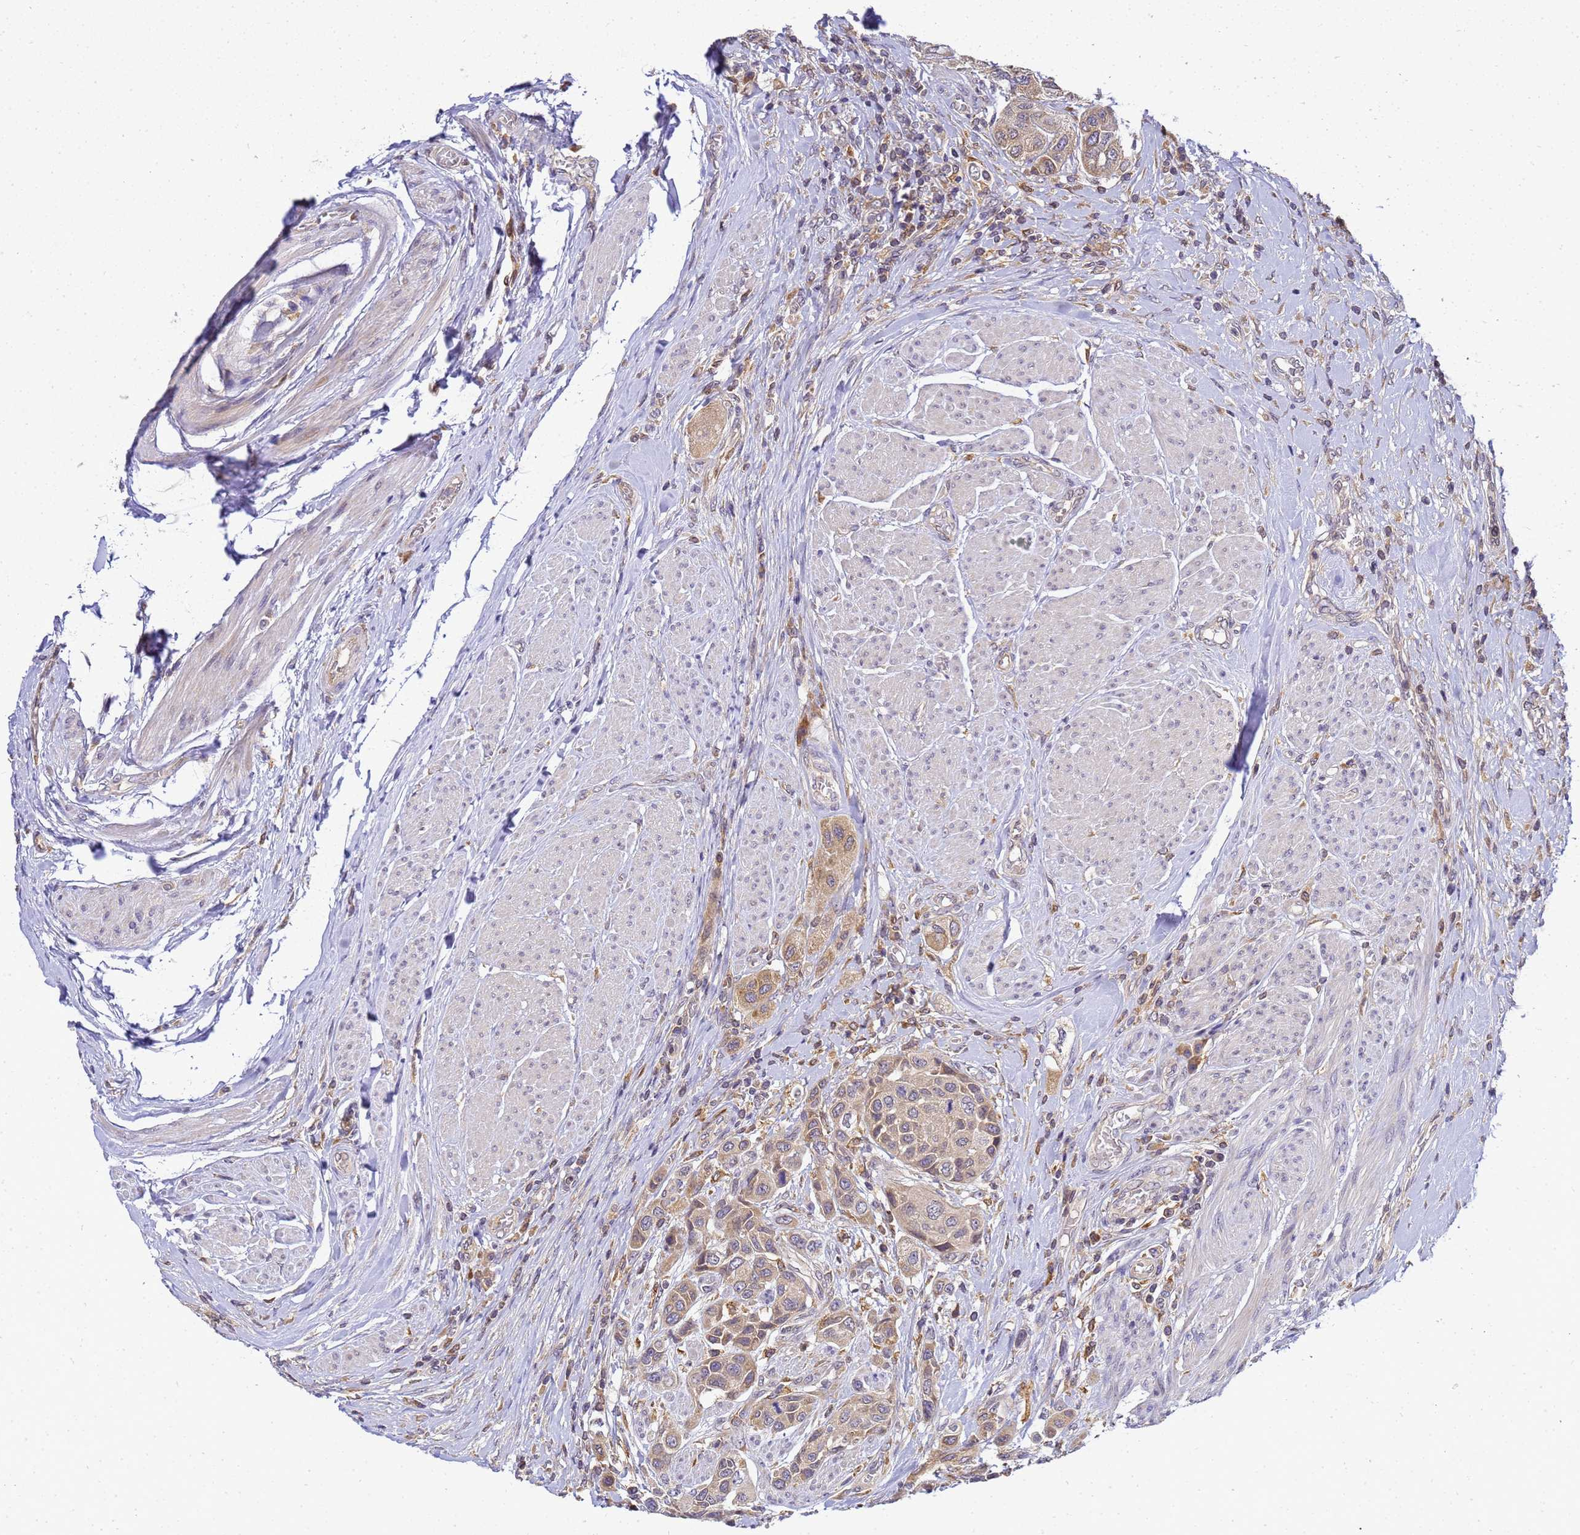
{"staining": {"intensity": "moderate", "quantity": ">75%", "location": "cytoplasmic/membranous"}, "tissue": "urothelial cancer", "cell_type": "Tumor cells", "image_type": "cancer", "snomed": [{"axis": "morphology", "description": "Urothelial carcinoma, High grade"}, {"axis": "topography", "description": "Urinary bladder"}], "caption": "This is an image of immunohistochemistry staining of urothelial cancer, which shows moderate expression in the cytoplasmic/membranous of tumor cells.", "gene": "ADPGK", "patient": {"sex": "male", "age": 50}}